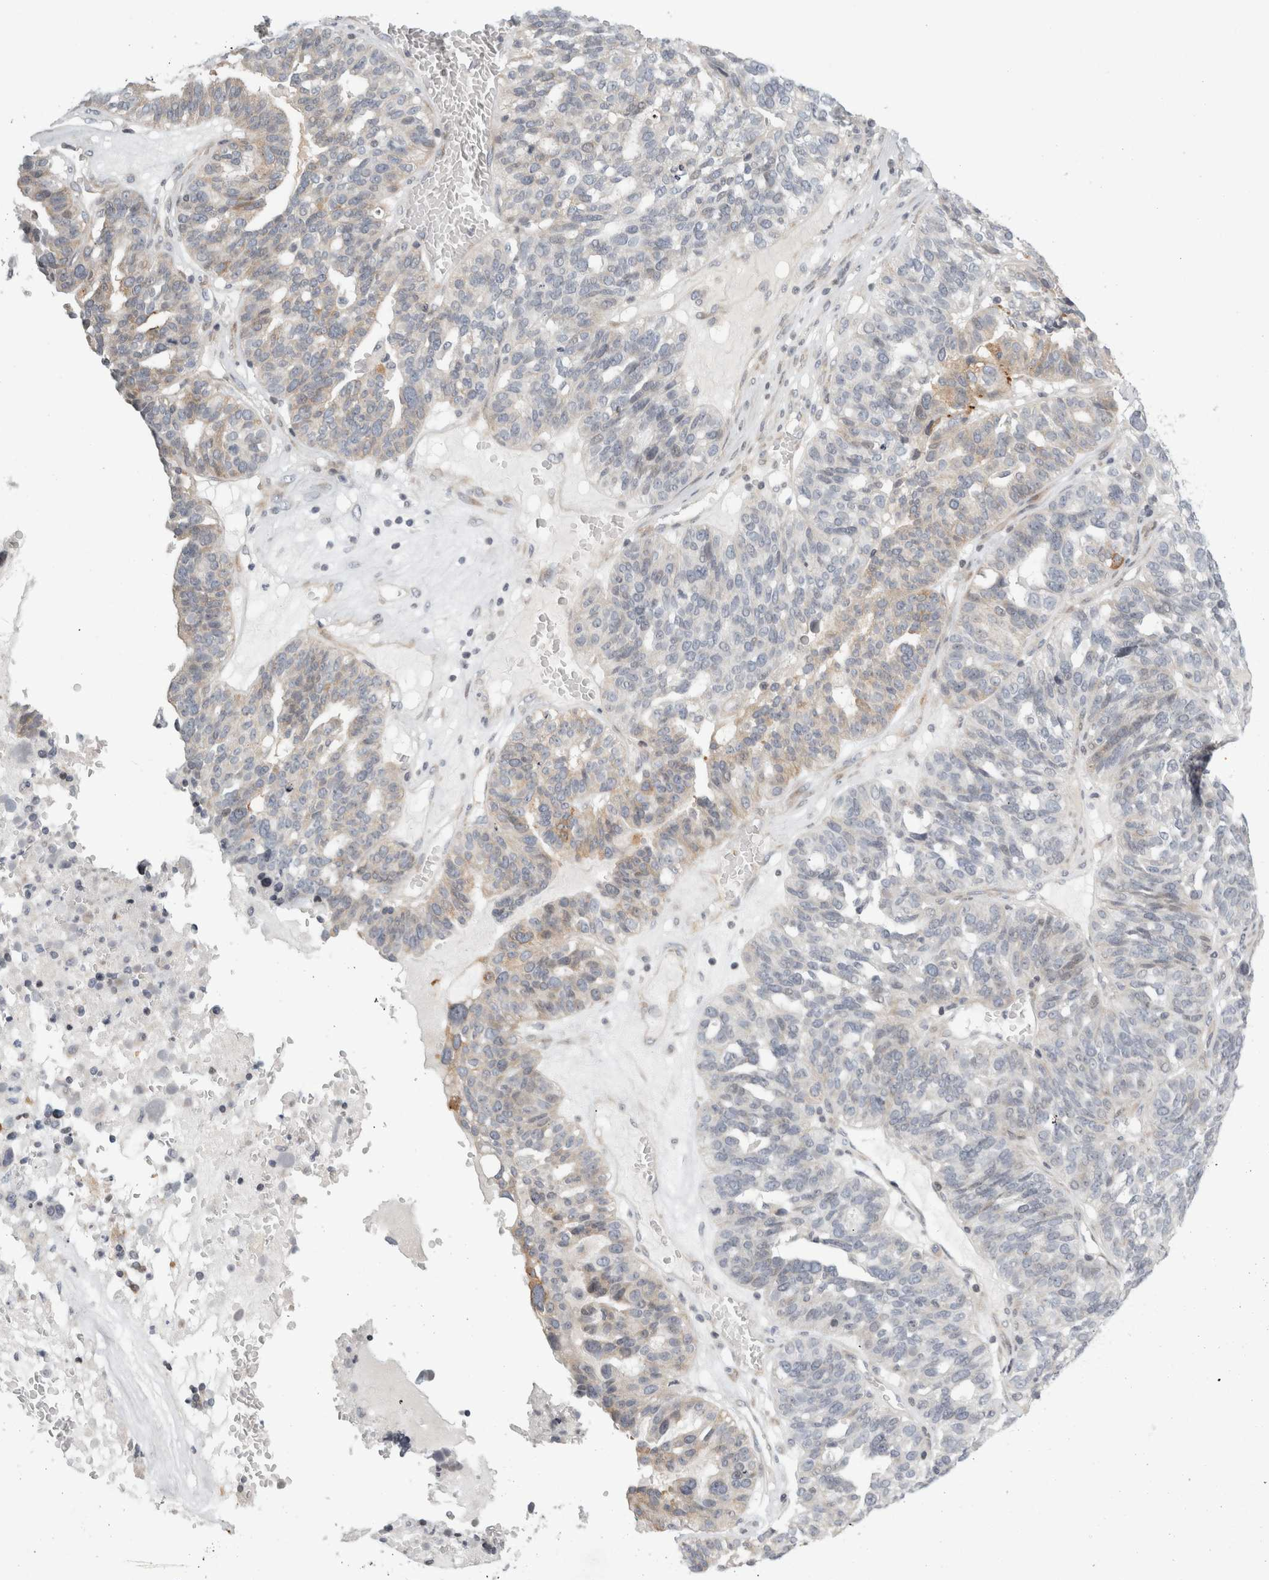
{"staining": {"intensity": "weak", "quantity": "<25%", "location": "cytoplasmic/membranous"}, "tissue": "ovarian cancer", "cell_type": "Tumor cells", "image_type": "cancer", "snomed": [{"axis": "morphology", "description": "Cystadenocarcinoma, serous, NOS"}, {"axis": "topography", "description": "Ovary"}], "caption": "Ovarian cancer was stained to show a protein in brown. There is no significant positivity in tumor cells. Brightfield microscopy of IHC stained with DAB (3,3'-diaminobenzidine) (brown) and hematoxylin (blue), captured at high magnification.", "gene": "UTP25", "patient": {"sex": "female", "age": 59}}